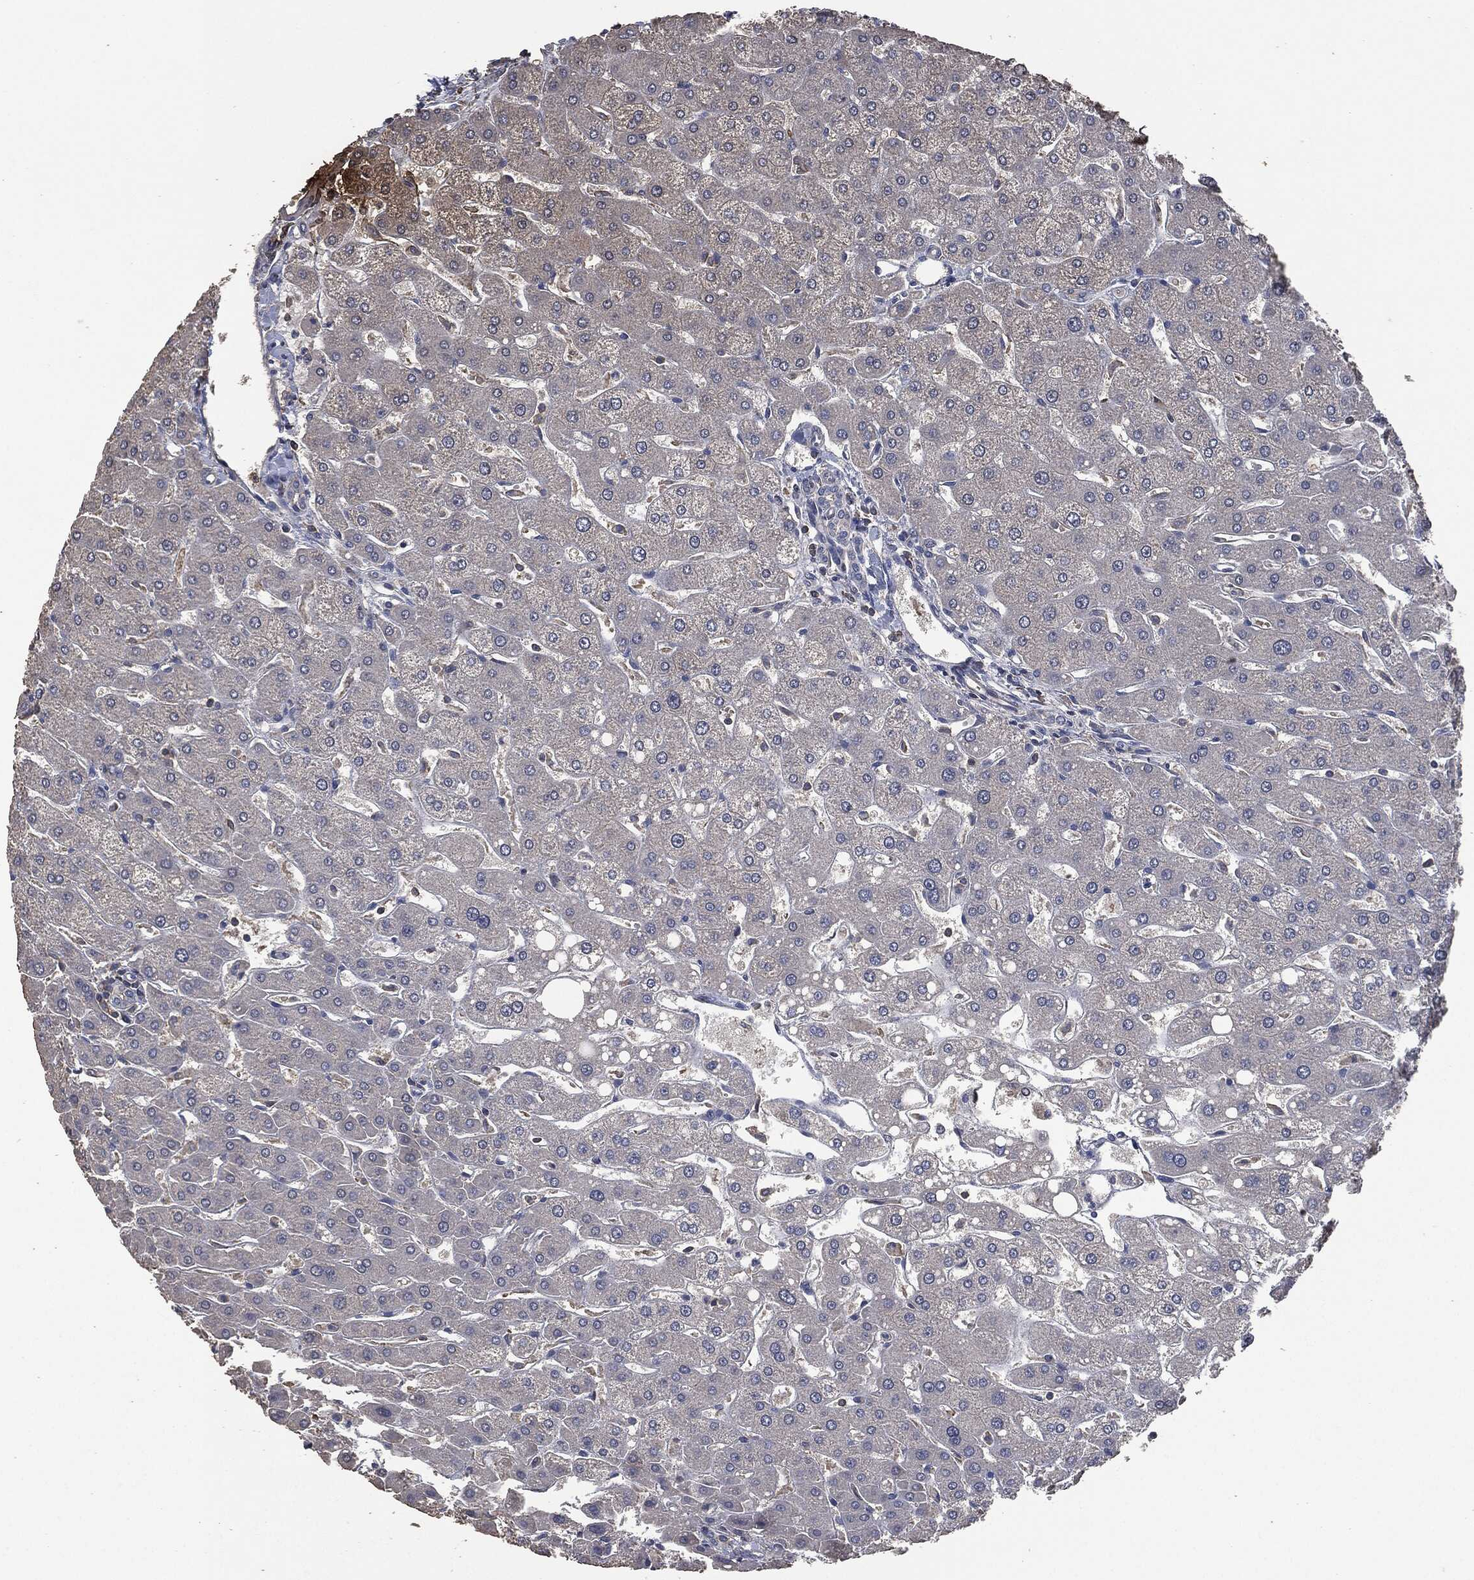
{"staining": {"intensity": "negative", "quantity": "none", "location": "none"}, "tissue": "liver", "cell_type": "Cholangiocytes", "image_type": "normal", "snomed": [{"axis": "morphology", "description": "Normal tissue, NOS"}, {"axis": "topography", "description": "Liver"}], "caption": "Immunohistochemistry (IHC) of benign liver reveals no staining in cholangiocytes.", "gene": "MSLN", "patient": {"sex": "male", "age": 67}}